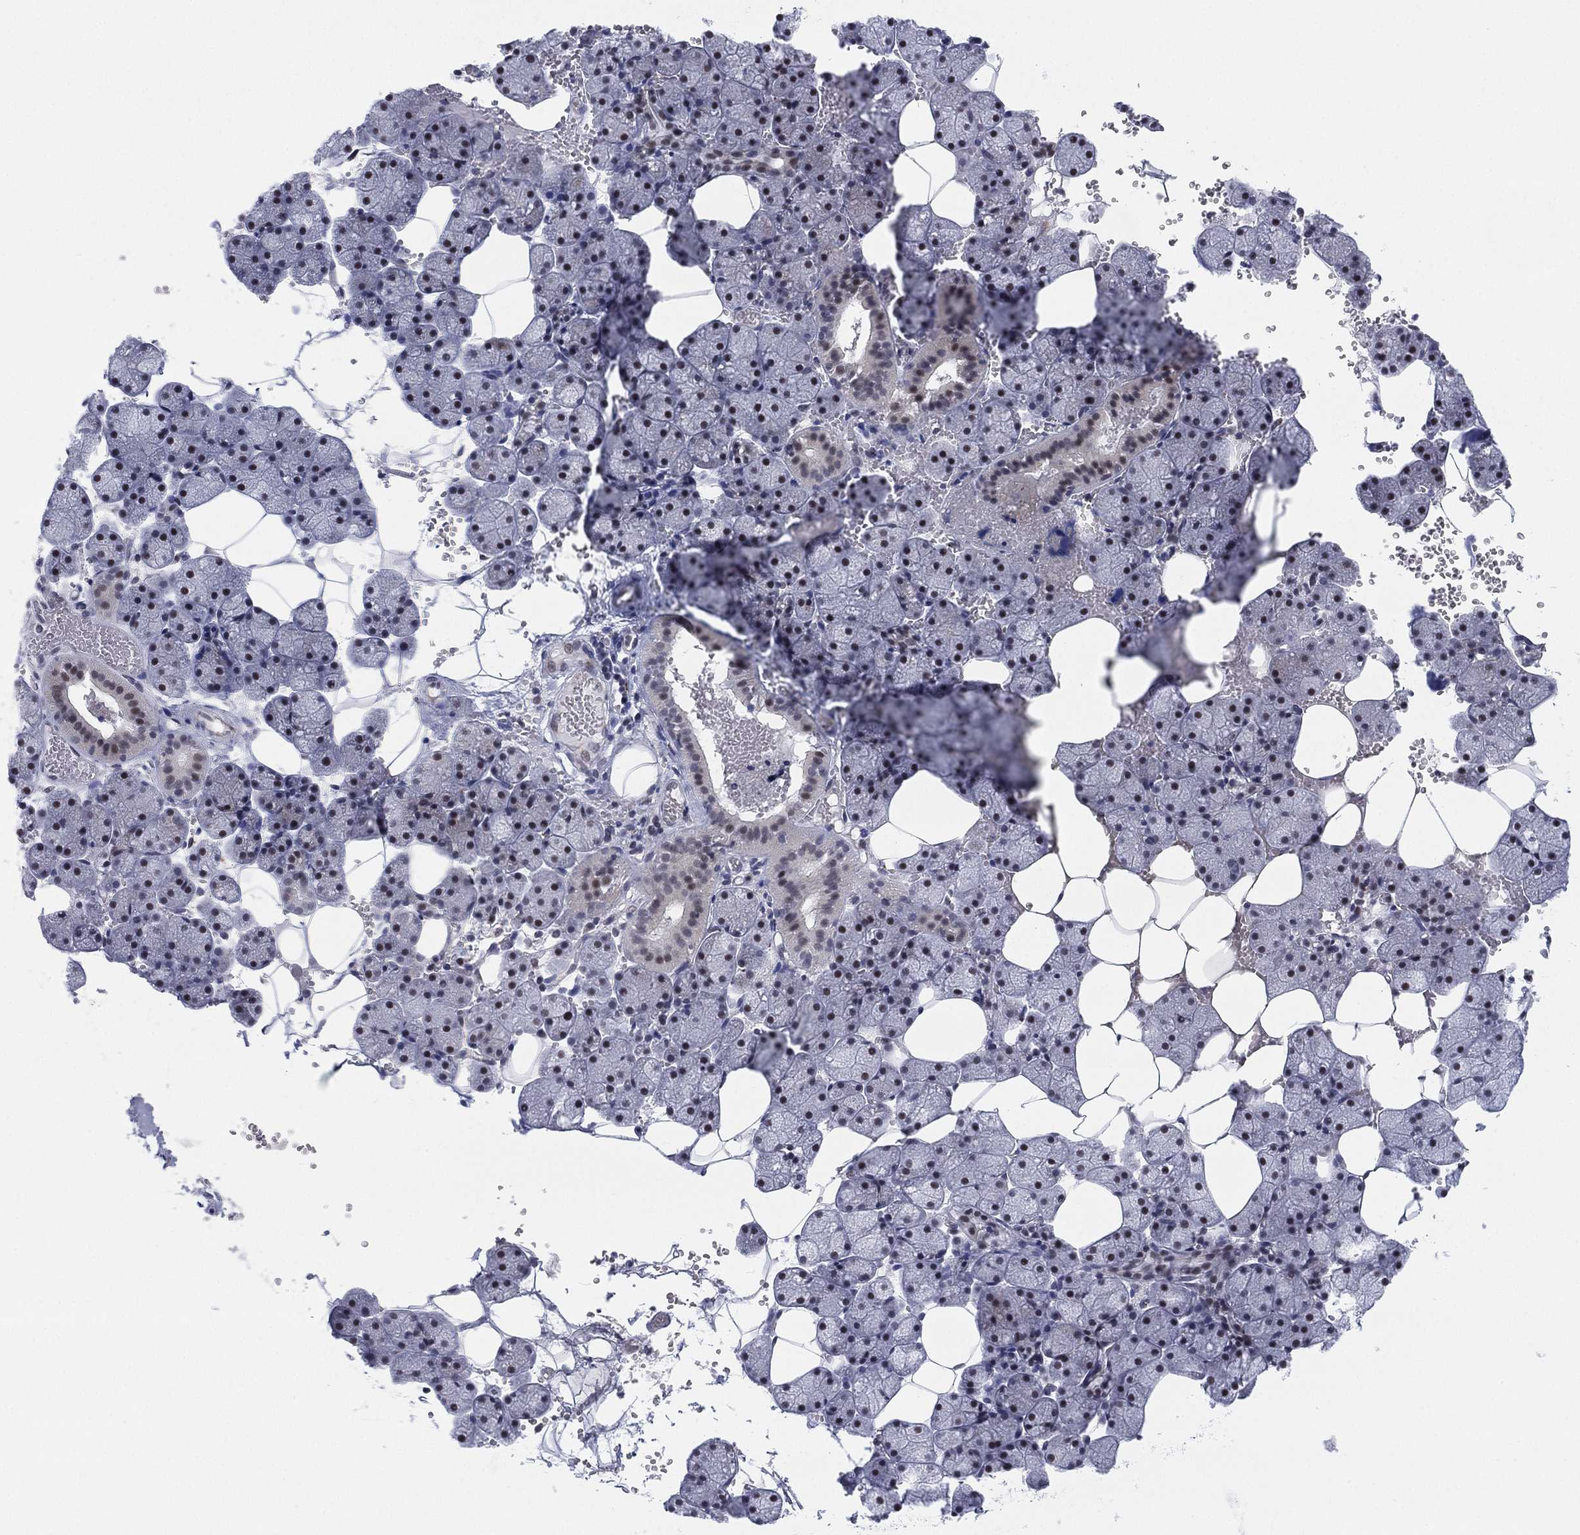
{"staining": {"intensity": "negative", "quantity": "none", "location": "none"}, "tissue": "salivary gland", "cell_type": "Glandular cells", "image_type": "normal", "snomed": [{"axis": "morphology", "description": "Normal tissue, NOS"}, {"axis": "topography", "description": "Salivary gland"}], "caption": "The photomicrograph exhibits no significant positivity in glandular cells of salivary gland.", "gene": "CD177", "patient": {"sex": "male", "age": 38}}